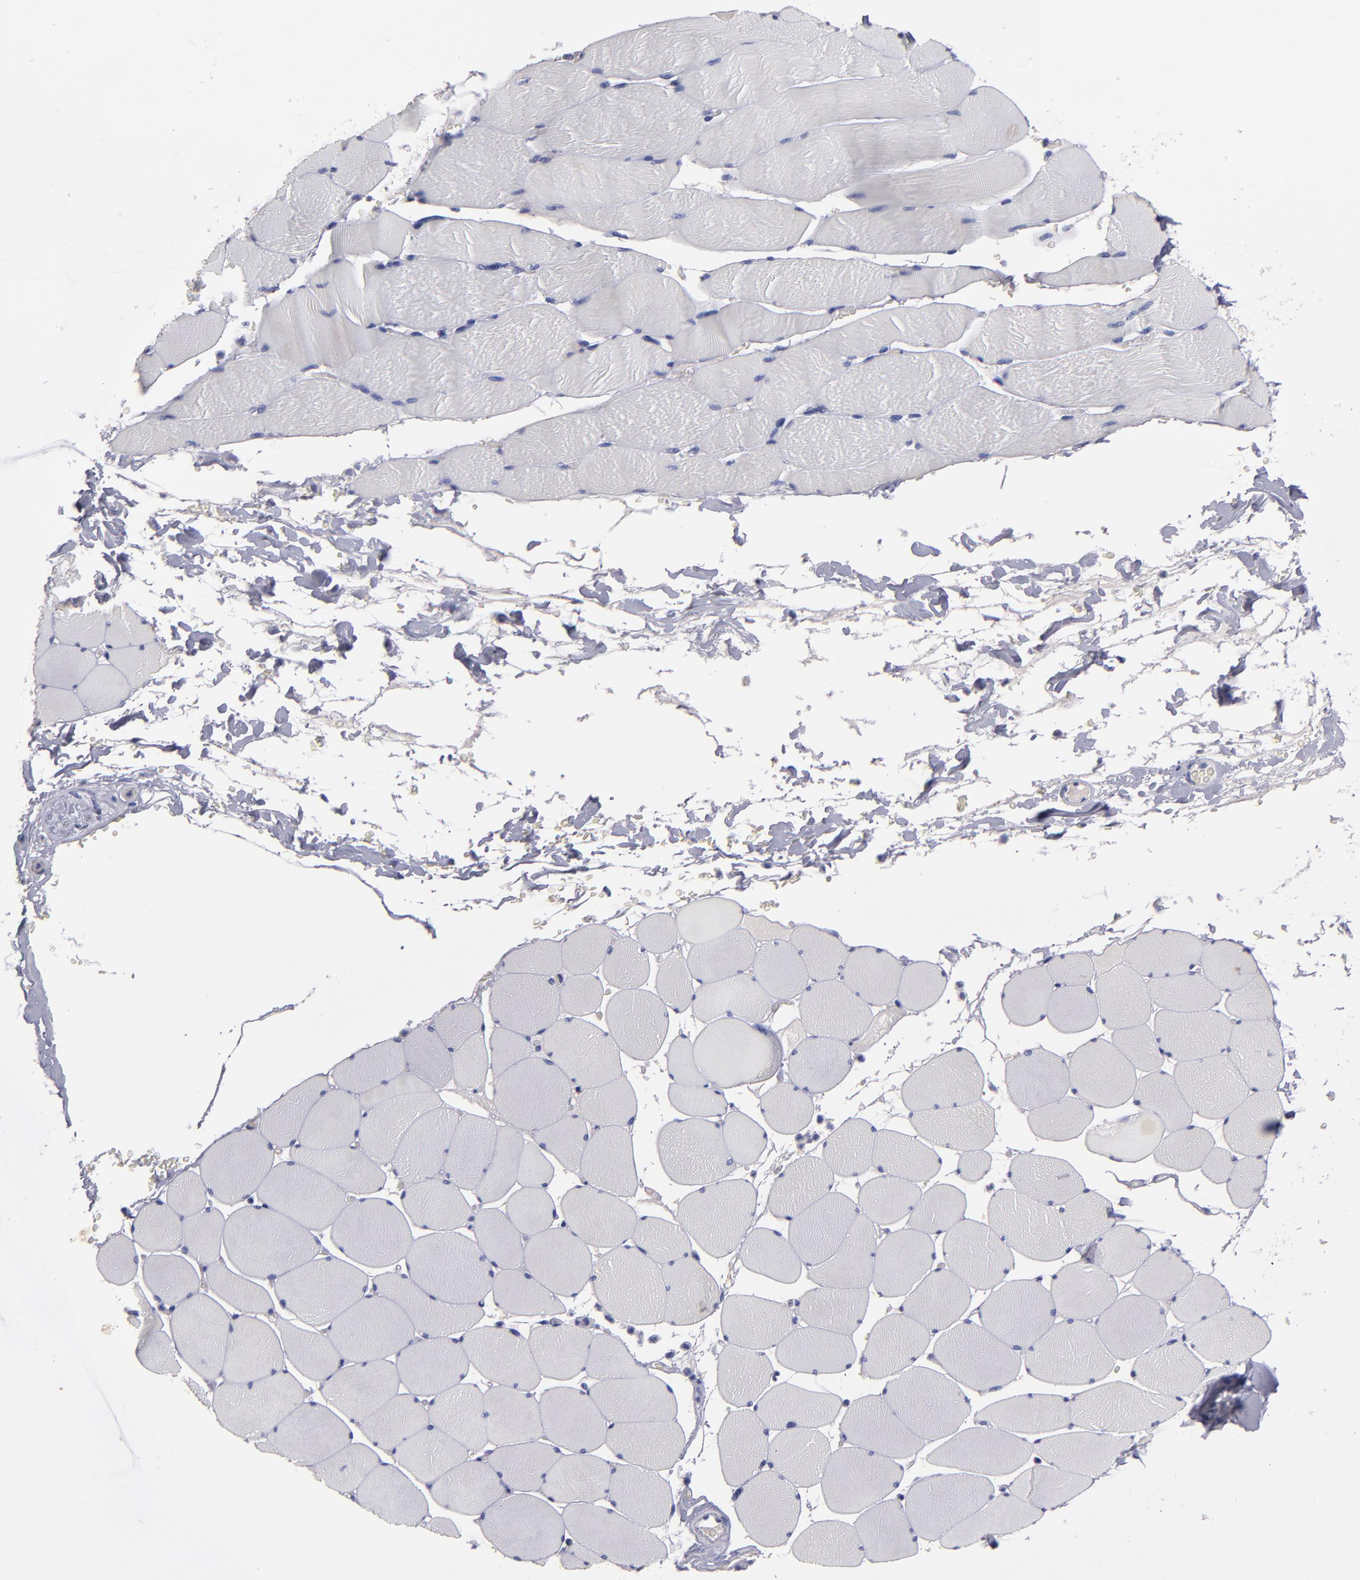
{"staining": {"intensity": "negative", "quantity": "none", "location": "none"}, "tissue": "skeletal muscle", "cell_type": "Myocytes", "image_type": "normal", "snomed": [{"axis": "morphology", "description": "Normal tissue, NOS"}, {"axis": "topography", "description": "Skeletal muscle"}], "caption": "Immunohistochemistry (IHC) of normal human skeletal muscle demonstrates no staining in myocytes.", "gene": "CDH3", "patient": {"sex": "male", "age": 62}}